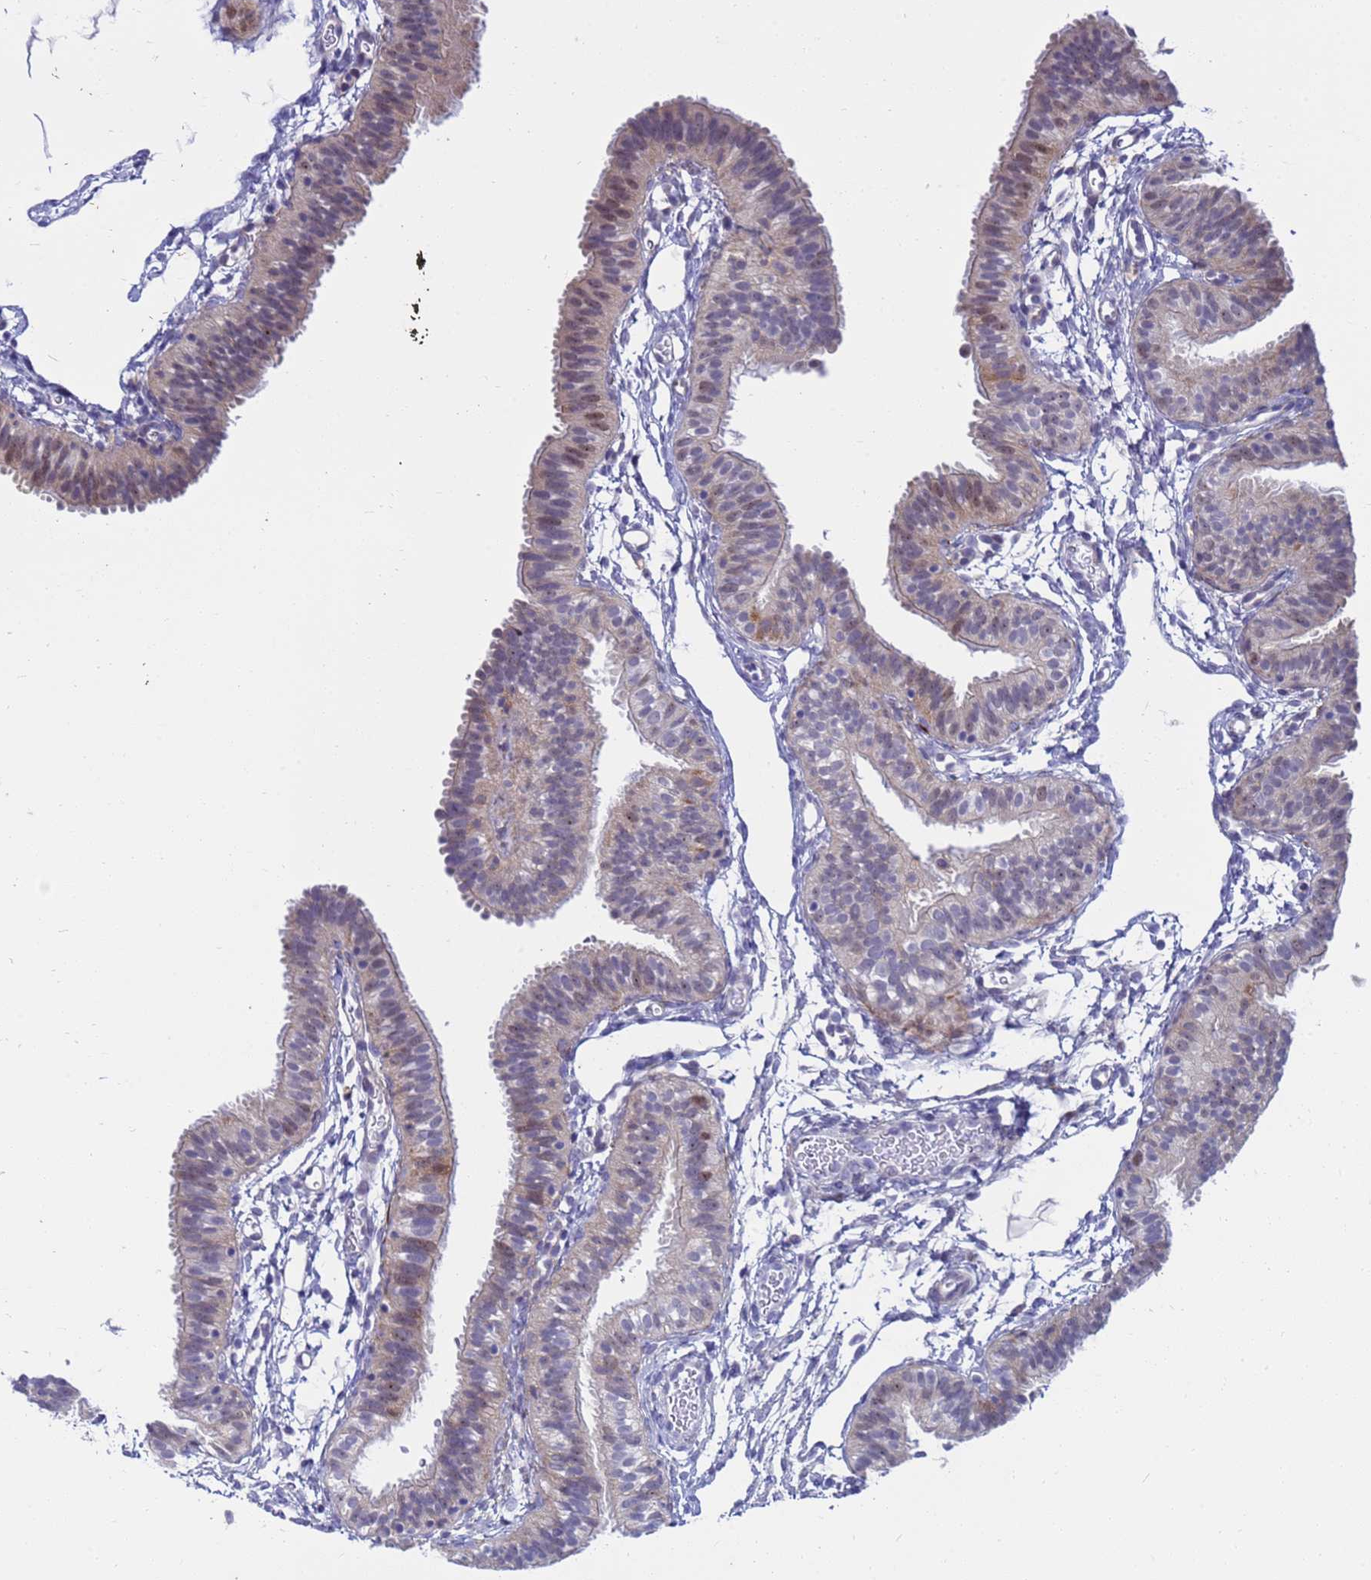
{"staining": {"intensity": "moderate", "quantity": "<25%", "location": "cytoplasmic/membranous,nuclear"}, "tissue": "fallopian tube", "cell_type": "Glandular cells", "image_type": "normal", "snomed": [{"axis": "morphology", "description": "Normal tissue, NOS"}, {"axis": "topography", "description": "Fallopian tube"}], "caption": "Moderate cytoplasmic/membranous,nuclear expression is present in approximately <25% of glandular cells in normal fallopian tube. The staining was performed using DAB (3,3'-diaminobenzidine), with brown indicating positive protein expression. Nuclei are stained blue with hematoxylin.", "gene": "LRATD1", "patient": {"sex": "female", "age": 35}}